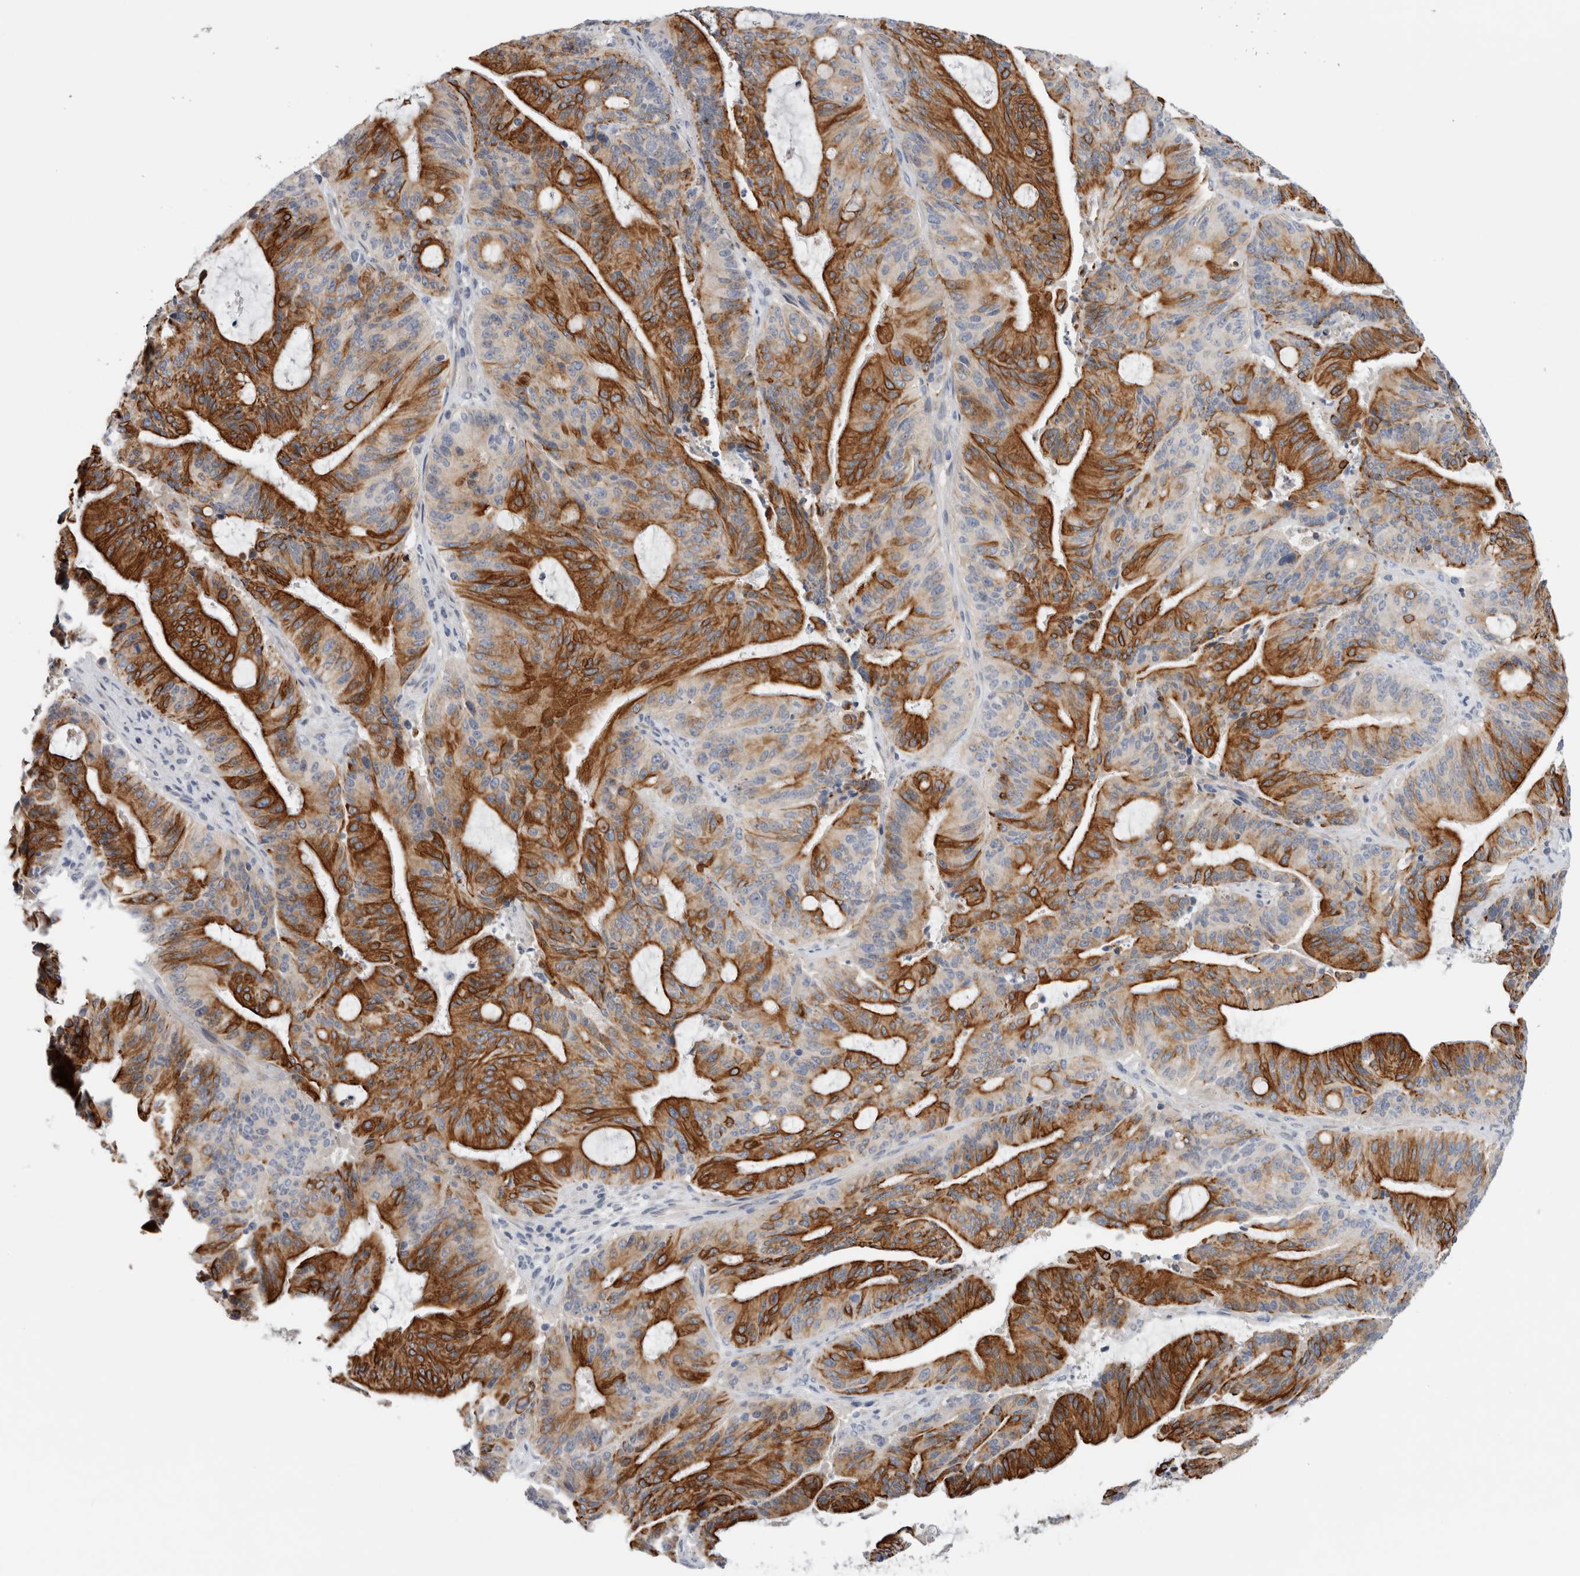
{"staining": {"intensity": "strong", "quantity": ">75%", "location": "cytoplasmic/membranous"}, "tissue": "liver cancer", "cell_type": "Tumor cells", "image_type": "cancer", "snomed": [{"axis": "morphology", "description": "Normal tissue, NOS"}, {"axis": "morphology", "description": "Cholangiocarcinoma"}, {"axis": "topography", "description": "Liver"}, {"axis": "topography", "description": "Peripheral nerve tissue"}], "caption": "DAB immunohistochemical staining of human cholangiocarcinoma (liver) displays strong cytoplasmic/membranous protein expression in approximately >75% of tumor cells.", "gene": "SLC20A2", "patient": {"sex": "female", "age": 73}}